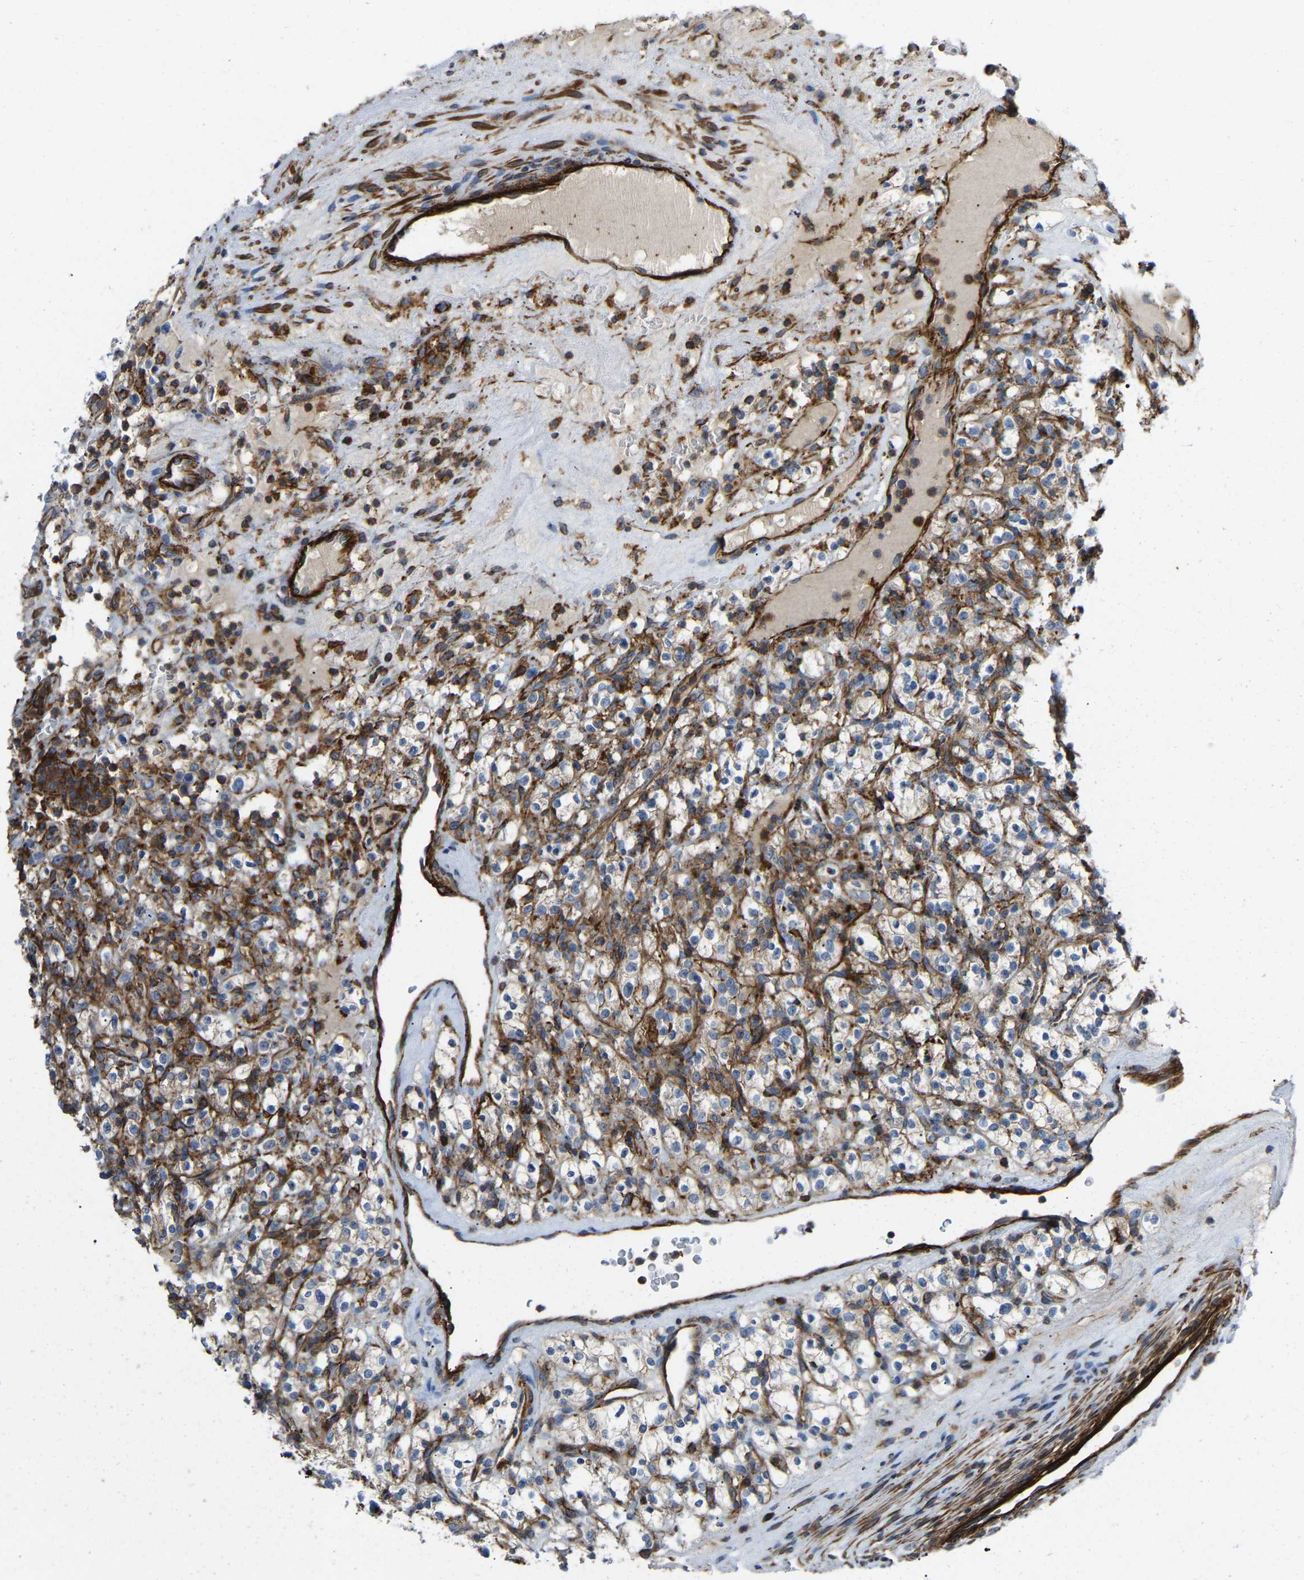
{"staining": {"intensity": "moderate", "quantity": "25%-75%", "location": "cytoplasmic/membranous"}, "tissue": "renal cancer", "cell_type": "Tumor cells", "image_type": "cancer", "snomed": [{"axis": "morphology", "description": "Normal tissue, NOS"}, {"axis": "morphology", "description": "Adenocarcinoma, NOS"}, {"axis": "topography", "description": "Kidney"}], "caption": "IHC of human adenocarcinoma (renal) demonstrates medium levels of moderate cytoplasmic/membranous expression in approximately 25%-75% of tumor cells. Nuclei are stained in blue.", "gene": "AGPAT2", "patient": {"sex": "female", "age": 72}}